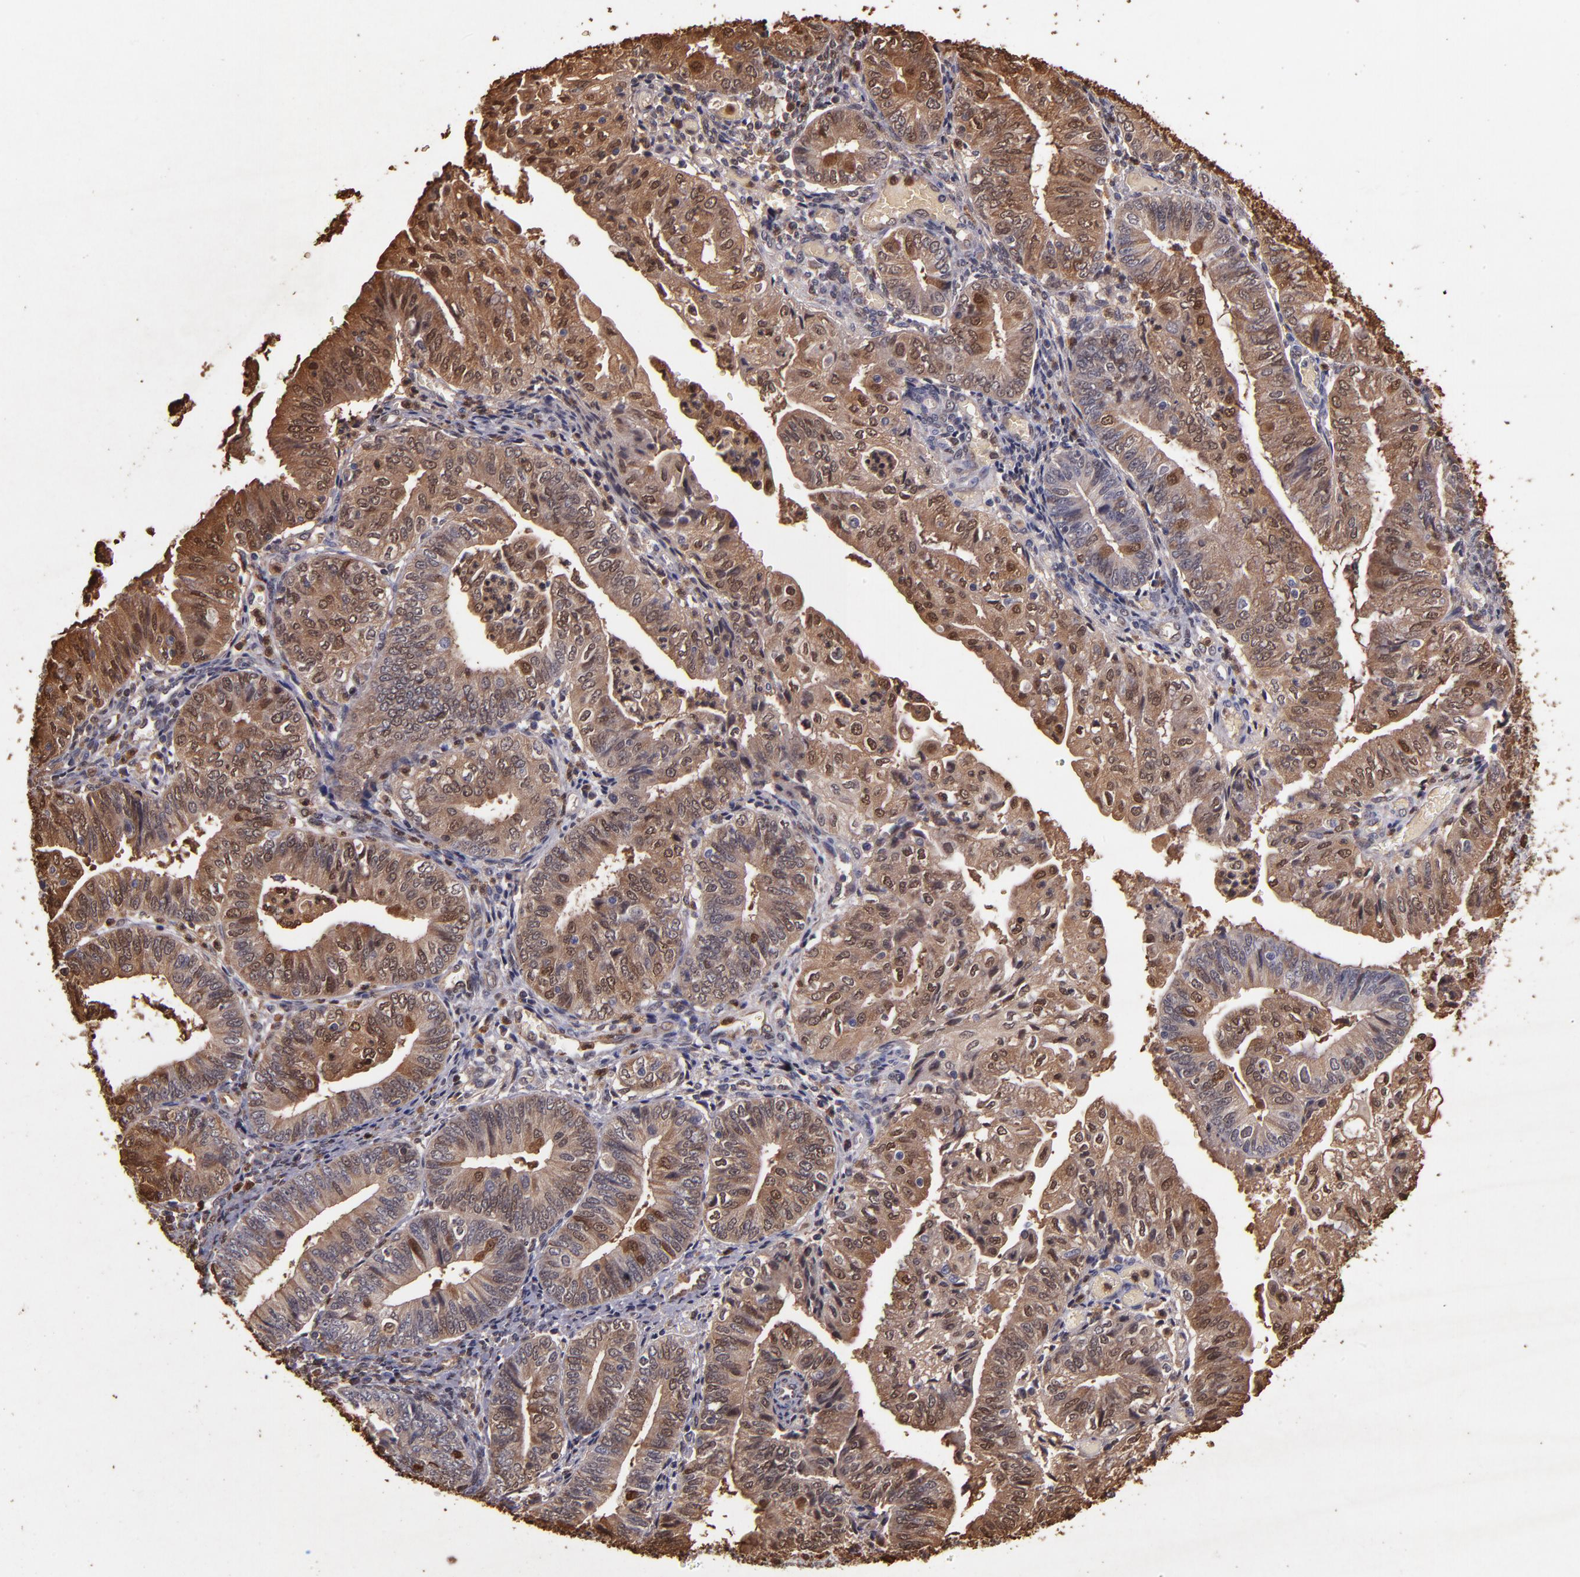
{"staining": {"intensity": "moderate", "quantity": ">75%", "location": "cytoplasmic/membranous,nuclear"}, "tissue": "endometrial cancer", "cell_type": "Tumor cells", "image_type": "cancer", "snomed": [{"axis": "morphology", "description": "Adenocarcinoma, NOS"}, {"axis": "topography", "description": "Endometrium"}], "caption": "Moderate cytoplasmic/membranous and nuclear protein expression is seen in approximately >75% of tumor cells in endometrial adenocarcinoma.", "gene": "S100A6", "patient": {"sex": "female", "age": 55}}